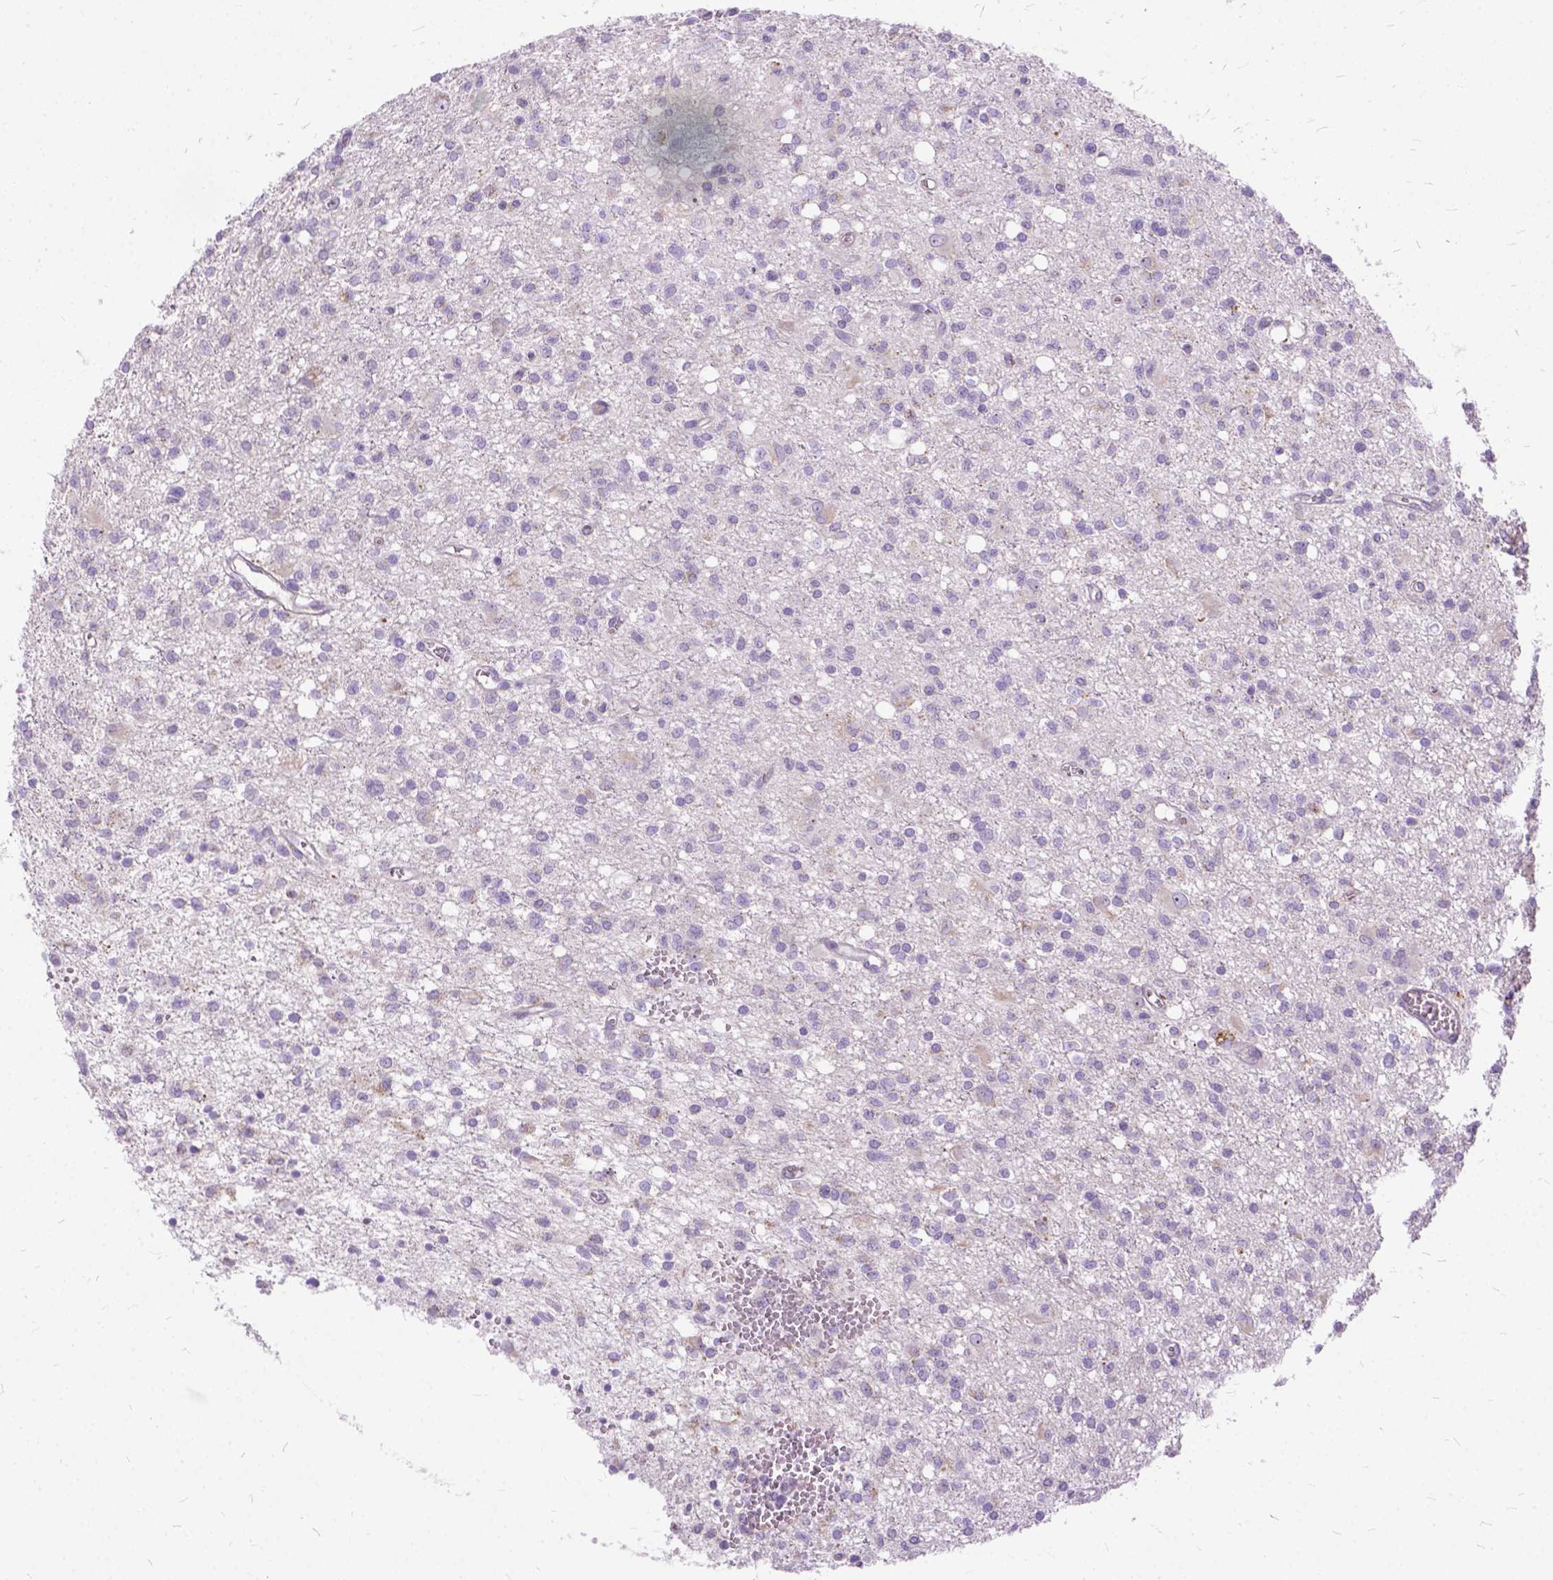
{"staining": {"intensity": "negative", "quantity": "none", "location": "none"}, "tissue": "glioma", "cell_type": "Tumor cells", "image_type": "cancer", "snomed": [{"axis": "morphology", "description": "Glioma, malignant, Low grade"}, {"axis": "topography", "description": "Brain"}], "caption": "Immunohistochemistry image of low-grade glioma (malignant) stained for a protein (brown), which displays no expression in tumor cells. (DAB immunohistochemistry (IHC) visualized using brightfield microscopy, high magnification).", "gene": "CTAG2", "patient": {"sex": "male", "age": 64}}